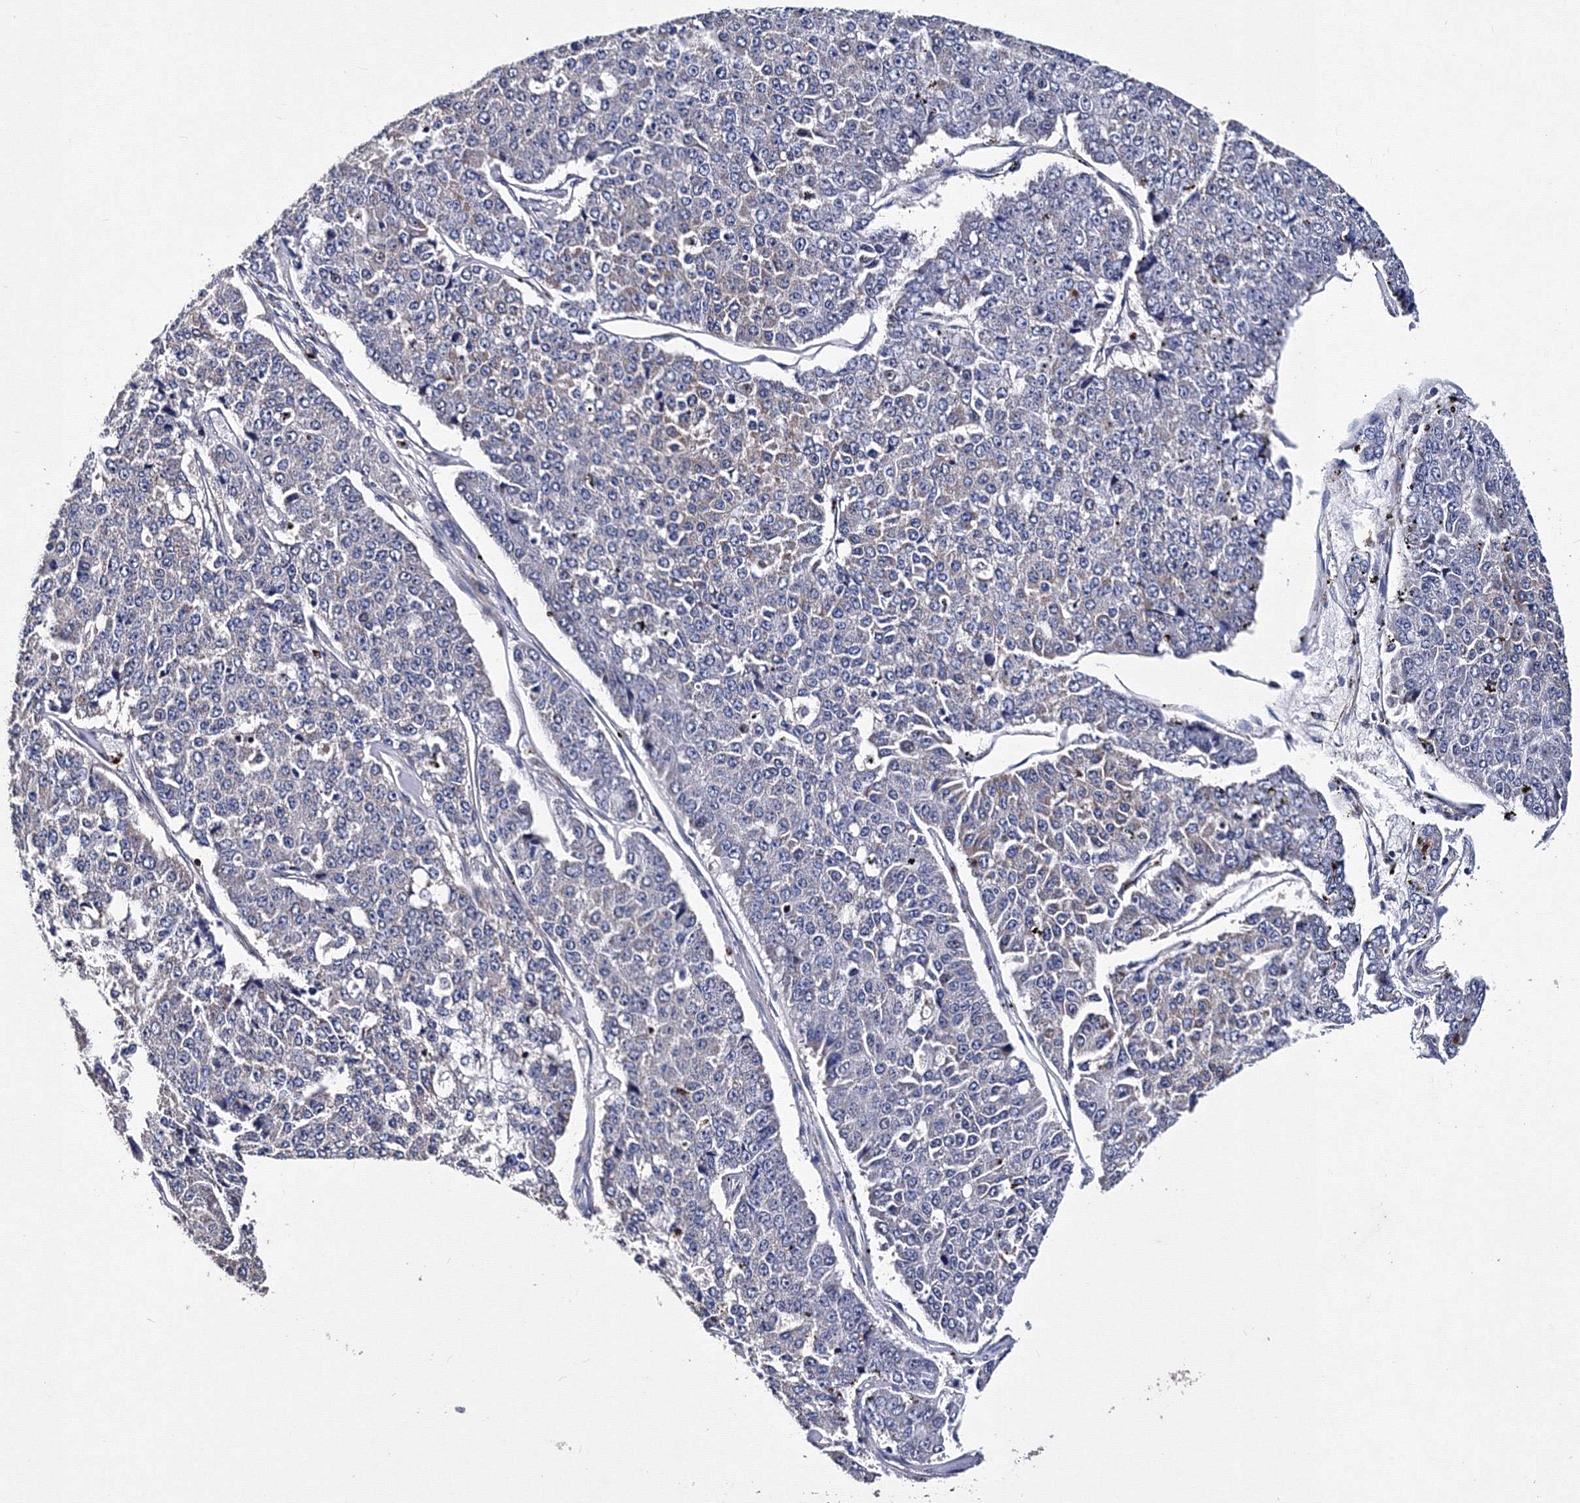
{"staining": {"intensity": "negative", "quantity": "none", "location": "none"}, "tissue": "pancreatic cancer", "cell_type": "Tumor cells", "image_type": "cancer", "snomed": [{"axis": "morphology", "description": "Adenocarcinoma, NOS"}, {"axis": "topography", "description": "Pancreas"}], "caption": "Protein analysis of adenocarcinoma (pancreatic) shows no significant expression in tumor cells.", "gene": "PHYKPL", "patient": {"sex": "male", "age": 50}}